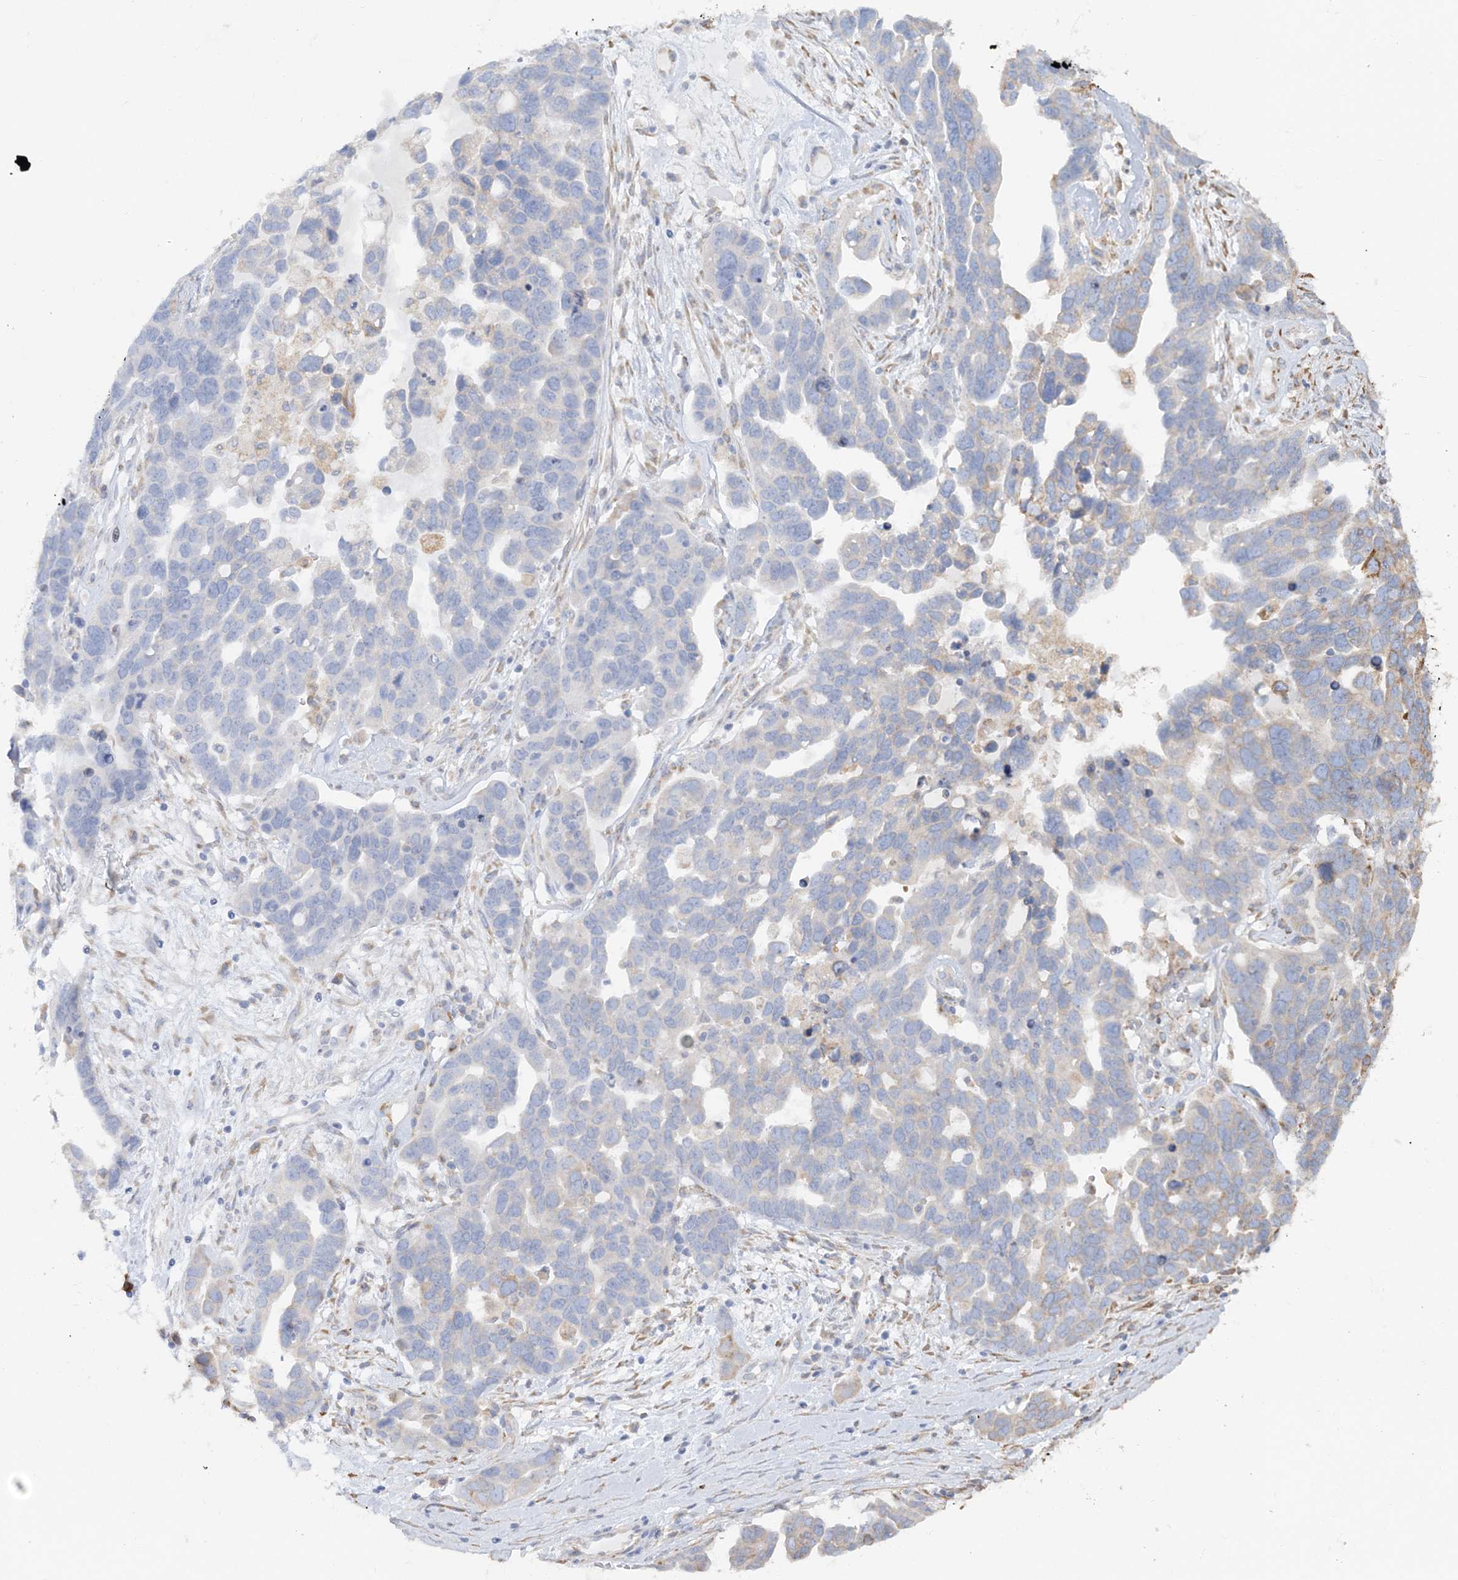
{"staining": {"intensity": "negative", "quantity": "none", "location": "none"}, "tissue": "ovarian cancer", "cell_type": "Tumor cells", "image_type": "cancer", "snomed": [{"axis": "morphology", "description": "Cystadenocarcinoma, serous, NOS"}, {"axis": "topography", "description": "Ovary"}], "caption": "An image of serous cystadenocarcinoma (ovarian) stained for a protein shows no brown staining in tumor cells. (DAB immunohistochemistry (IHC), high magnification).", "gene": "TBC1D5", "patient": {"sex": "female", "age": 54}}